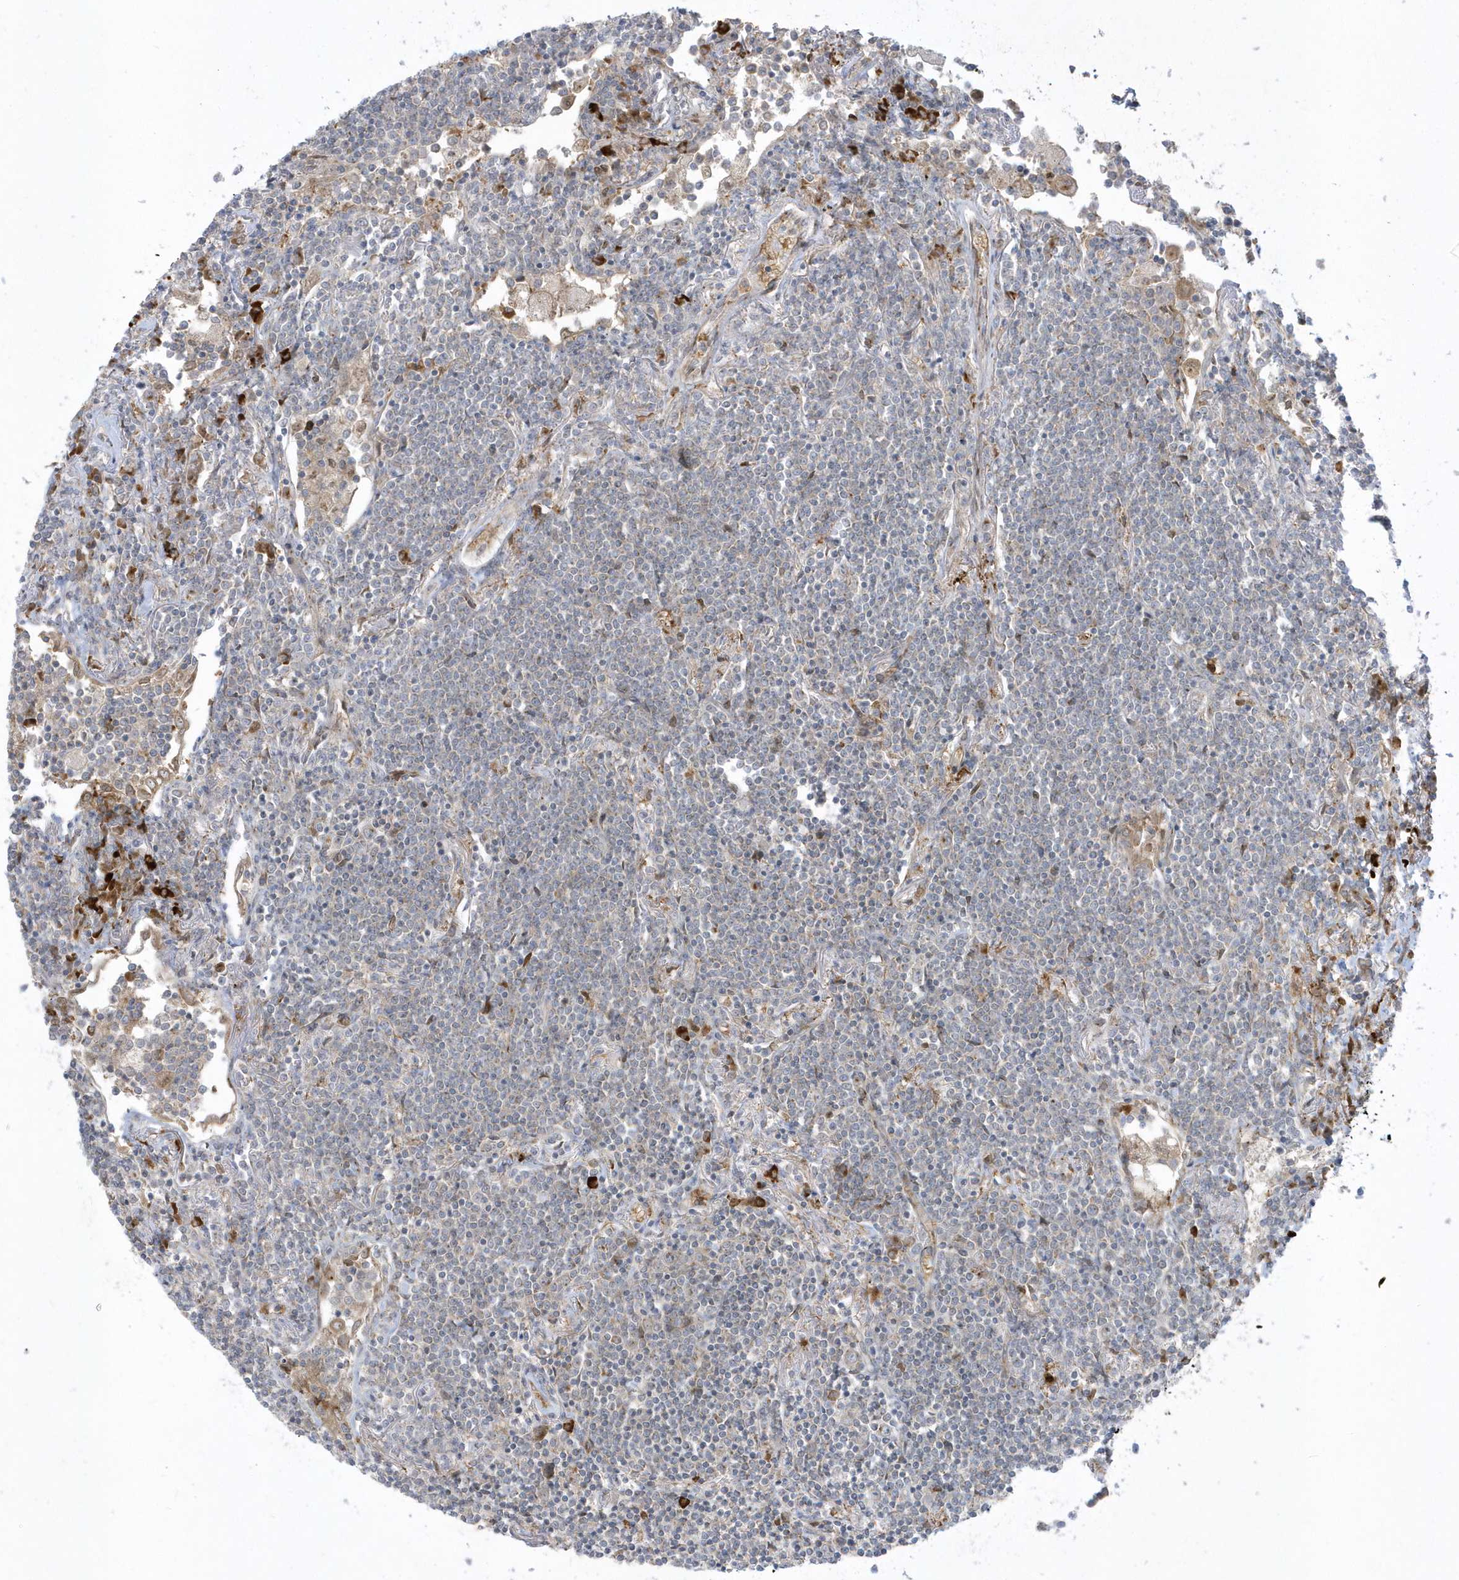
{"staining": {"intensity": "negative", "quantity": "none", "location": "none"}, "tissue": "lymphoma", "cell_type": "Tumor cells", "image_type": "cancer", "snomed": [{"axis": "morphology", "description": "Malignant lymphoma, non-Hodgkin's type, Low grade"}, {"axis": "topography", "description": "Lung"}], "caption": "Lymphoma was stained to show a protein in brown. There is no significant positivity in tumor cells. (DAB (3,3'-diaminobenzidine) IHC, high magnification).", "gene": "RPP40", "patient": {"sex": "female", "age": 71}}